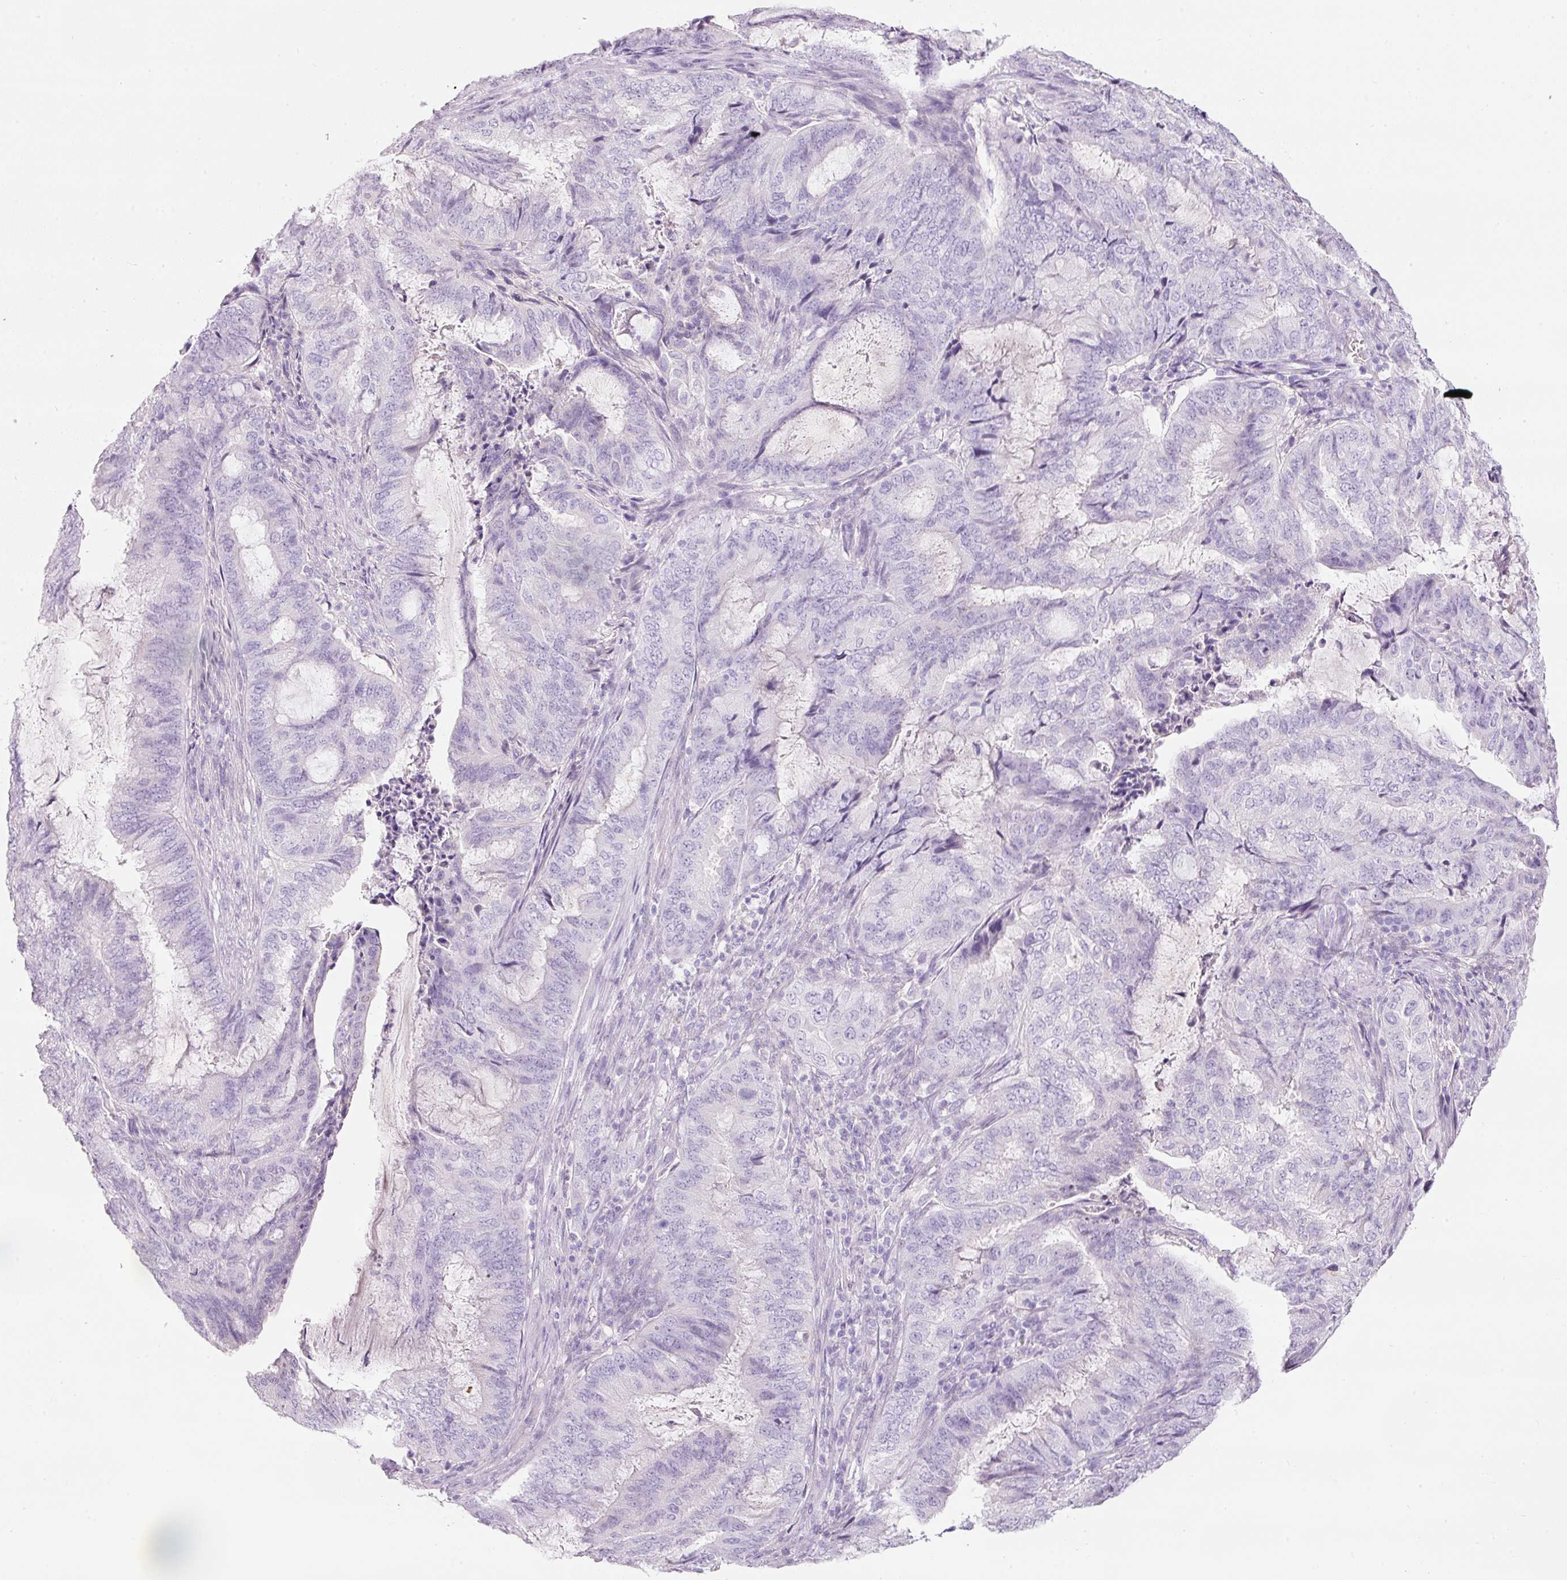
{"staining": {"intensity": "negative", "quantity": "none", "location": "none"}, "tissue": "endometrial cancer", "cell_type": "Tumor cells", "image_type": "cancer", "snomed": [{"axis": "morphology", "description": "Adenocarcinoma, NOS"}, {"axis": "topography", "description": "Endometrium"}], "caption": "High power microscopy histopathology image of an IHC histopathology image of endometrial cancer, revealing no significant staining in tumor cells.", "gene": "DNM1", "patient": {"sex": "female", "age": 51}}